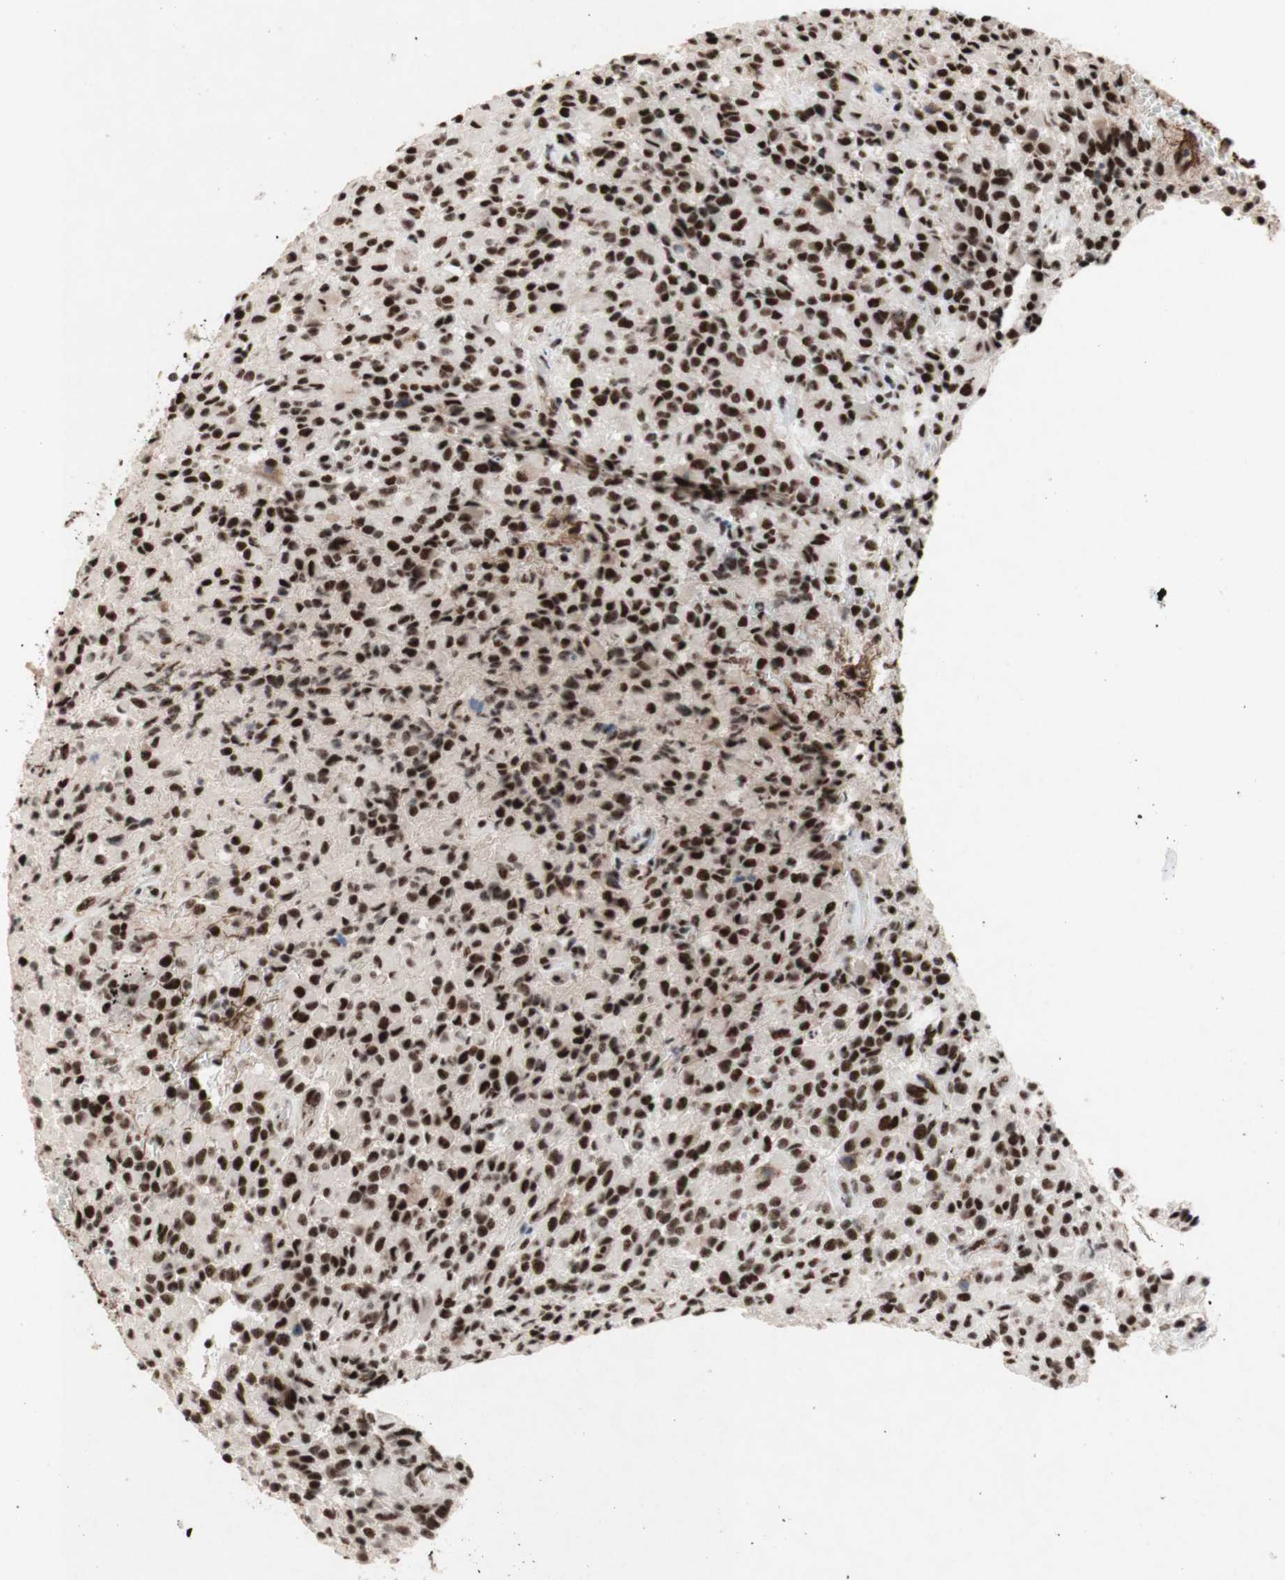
{"staining": {"intensity": "strong", "quantity": ">75%", "location": "nuclear"}, "tissue": "glioma", "cell_type": "Tumor cells", "image_type": "cancer", "snomed": [{"axis": "morphology", "description": "Glioma, malignant, High grade"}, {"axis": "topography", "description": "Brain"}], "caption": "Immunohistochemical staining of human glioma exhibits high levels of strong nuclear positivity in approximately >75% of tumor cells. (Stains: DAB in brown, nuclei in blue, Microscopy: brightfield microscopy at high magnification).", "gene": "TLE1", "patient": {"sex": "male", "age": 71}}